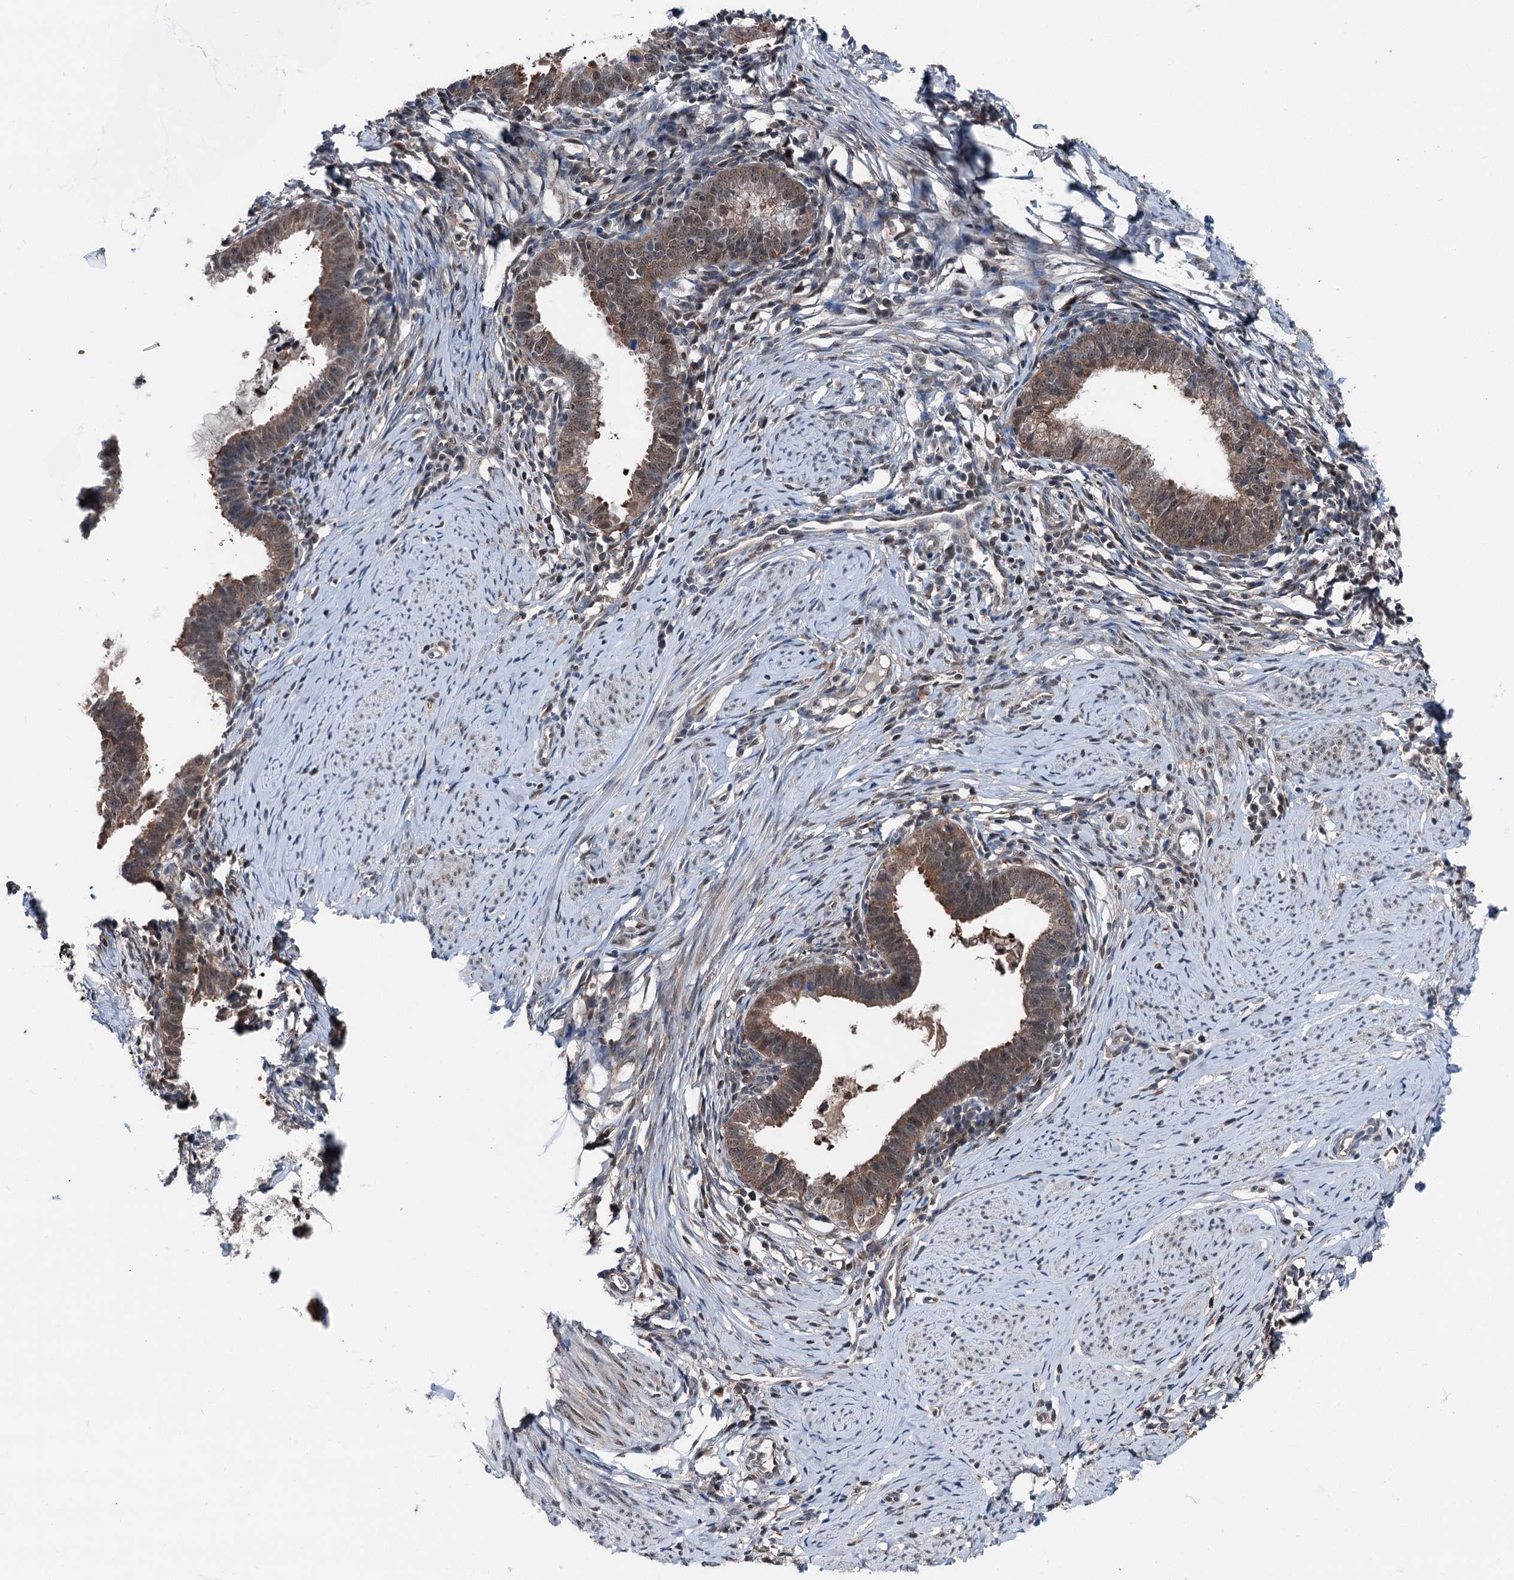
{"staining": {"intensity": "moderate", "quantity": ">75%", "location": "cytoplasmic/membranous,nuclear"}, "tissue": "cervical cancer", "cell_type": "Tumor cells", "image_type": "cancer", "snomed": [{"axis": "morphology", "description": "Adenocarcinoma, NOS"}, {"axis": "topography", "description": "Cervix"}], "caption": "IHC micrograph of neoplastic tissue: human cervical cancer stained using IHC reveals medium levels of moderate protein expression localized specifically in the cytoplasmic/membranous and nuclear of tumor cells, appearing as a cytoplasmic/membranous and nuclear brown color.", "gene": "PSMD13", "patient": {"sex": "female", "age": 36}}